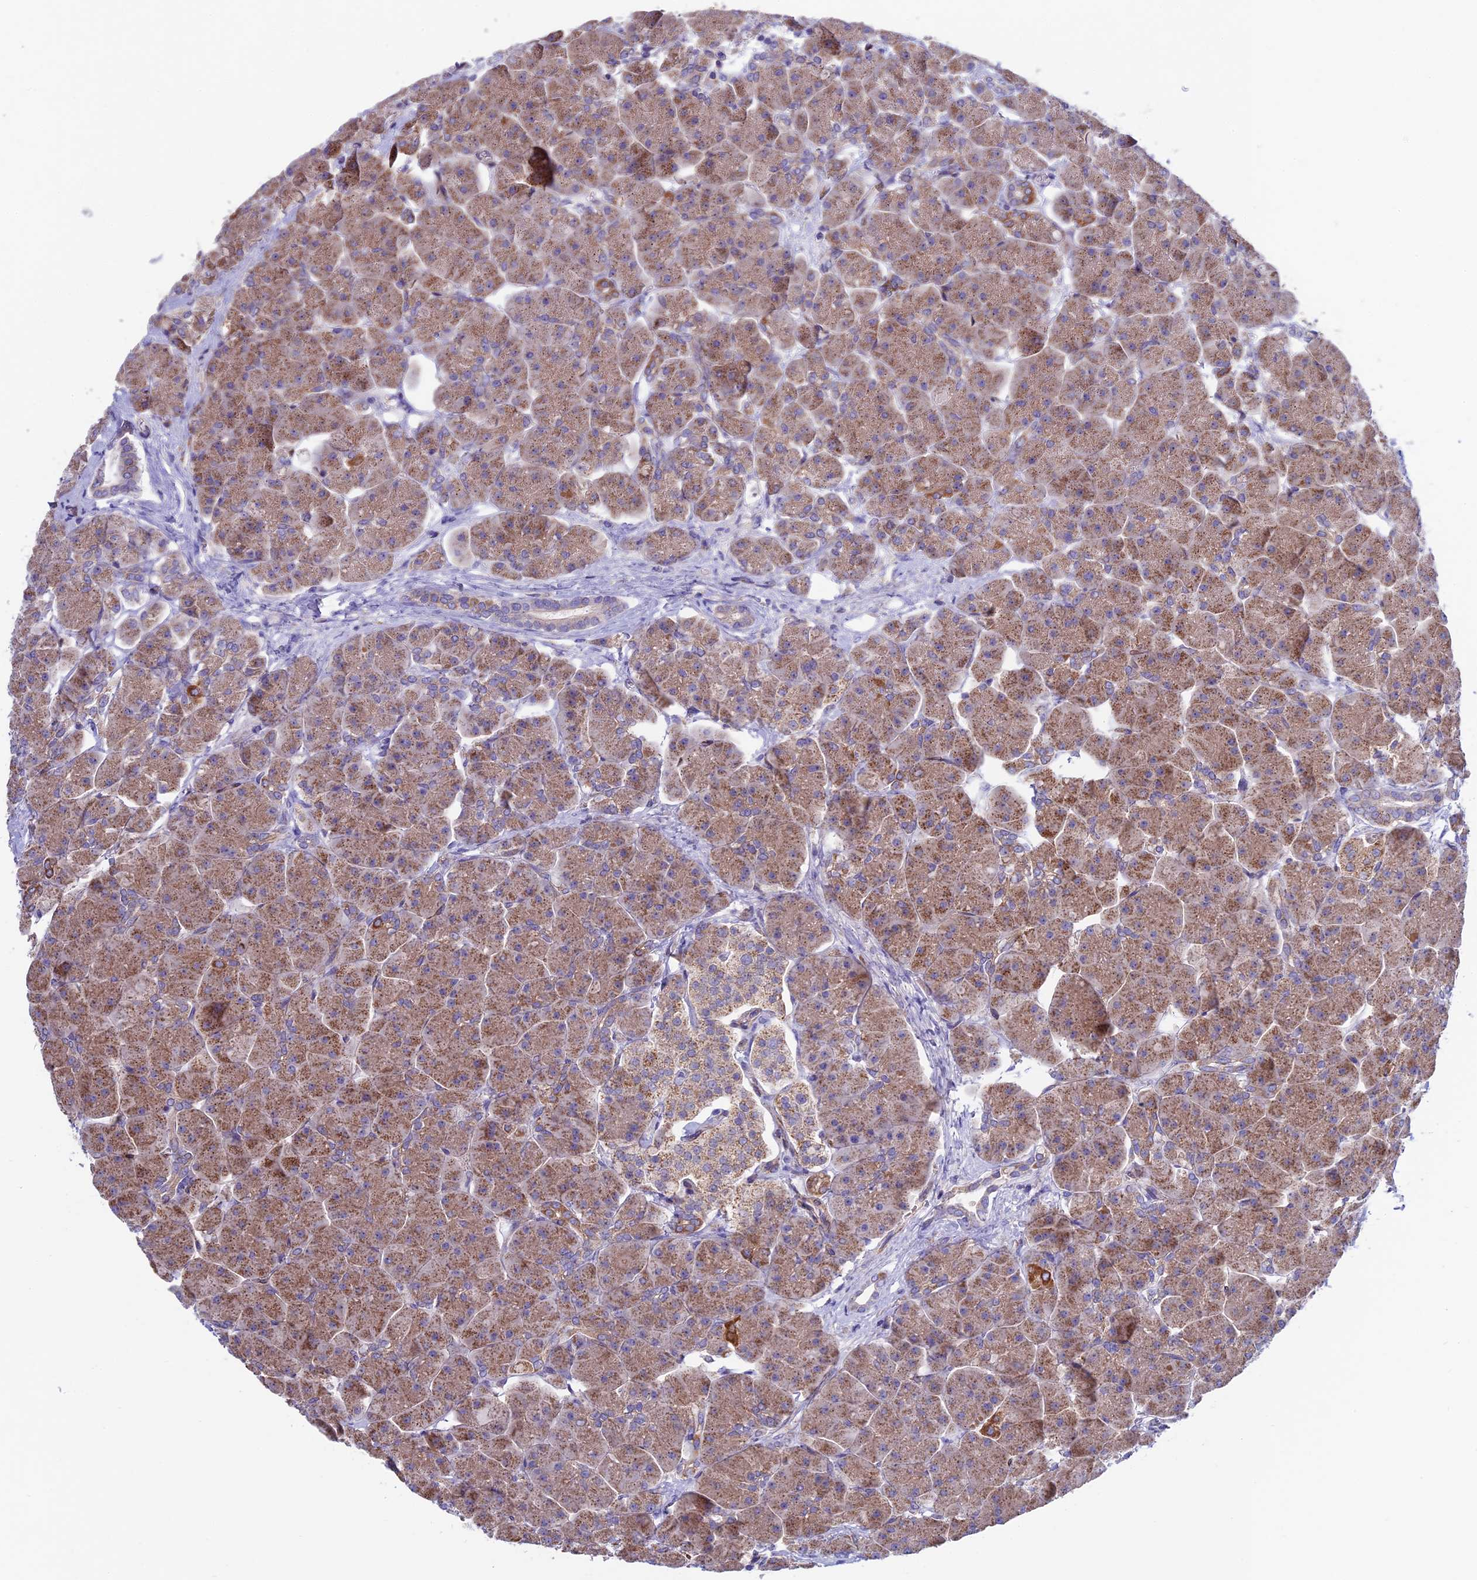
{"staining": {"intensity": "moderate", "quantity": ">75%", "location": "cytoplasmic/membranous"}, "tissue": "pancreas", "cell_type": "Exocrine glandular cells", "image_type": "normal", "snomed": [{"axis": "morphology", "description": "Normal tissue, NOS"}, {"axis": "topography", "description": "Pancreas"}], "caption": "Protein analysis of normal pancreas demonstrates moderate cytoplasmic/membranous positivity in approximately >75% of exocrine glandular cells. Immunohistochemistry (ihc) stains the protein in brown and the nuclei are stained blue.", "gene": "ETFDH", "patient": {"sex": "male", "age": 66}}